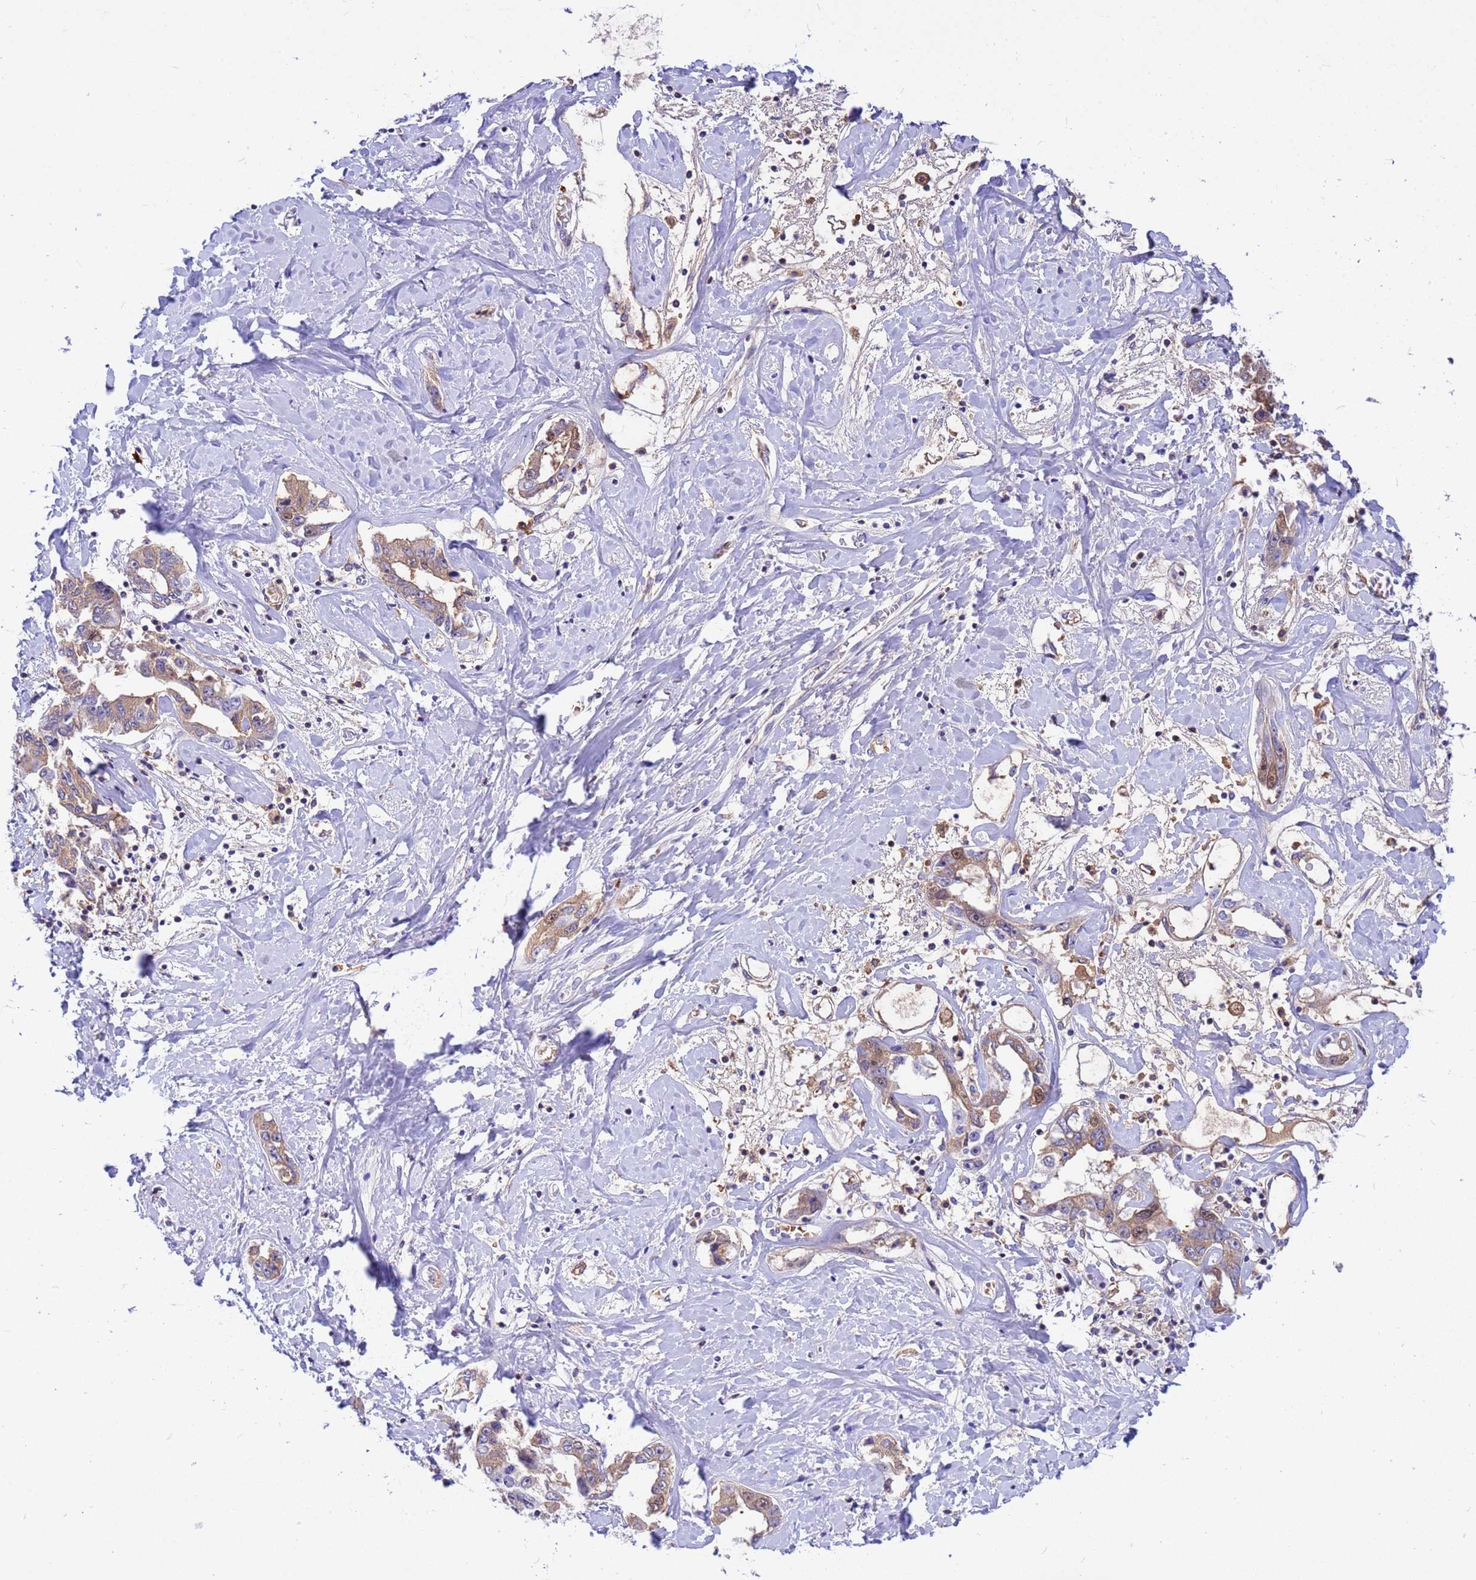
{"staining": {"intensity": "weak", "quantity": "25%-75%", "location": "cytoplasmic/membranous"}, "tissue": "liver cancer", "cell_type": "Tumor cells", "image_type": "cancer", "snomed": [{"axis": "morphology", "description": "Cholangiocarcinoma"}, {"axis": "topography", "description": "Liver"}], "caption": "Immunohistochemical staining of human liver cancer (cholangiocarcinoma) demonstrates weak cytoplasmic/membranous protein staining in about 25%-75% of tumor cells.", "gene": "ORM1", "patient": {"sex": "male", "age": 59}}